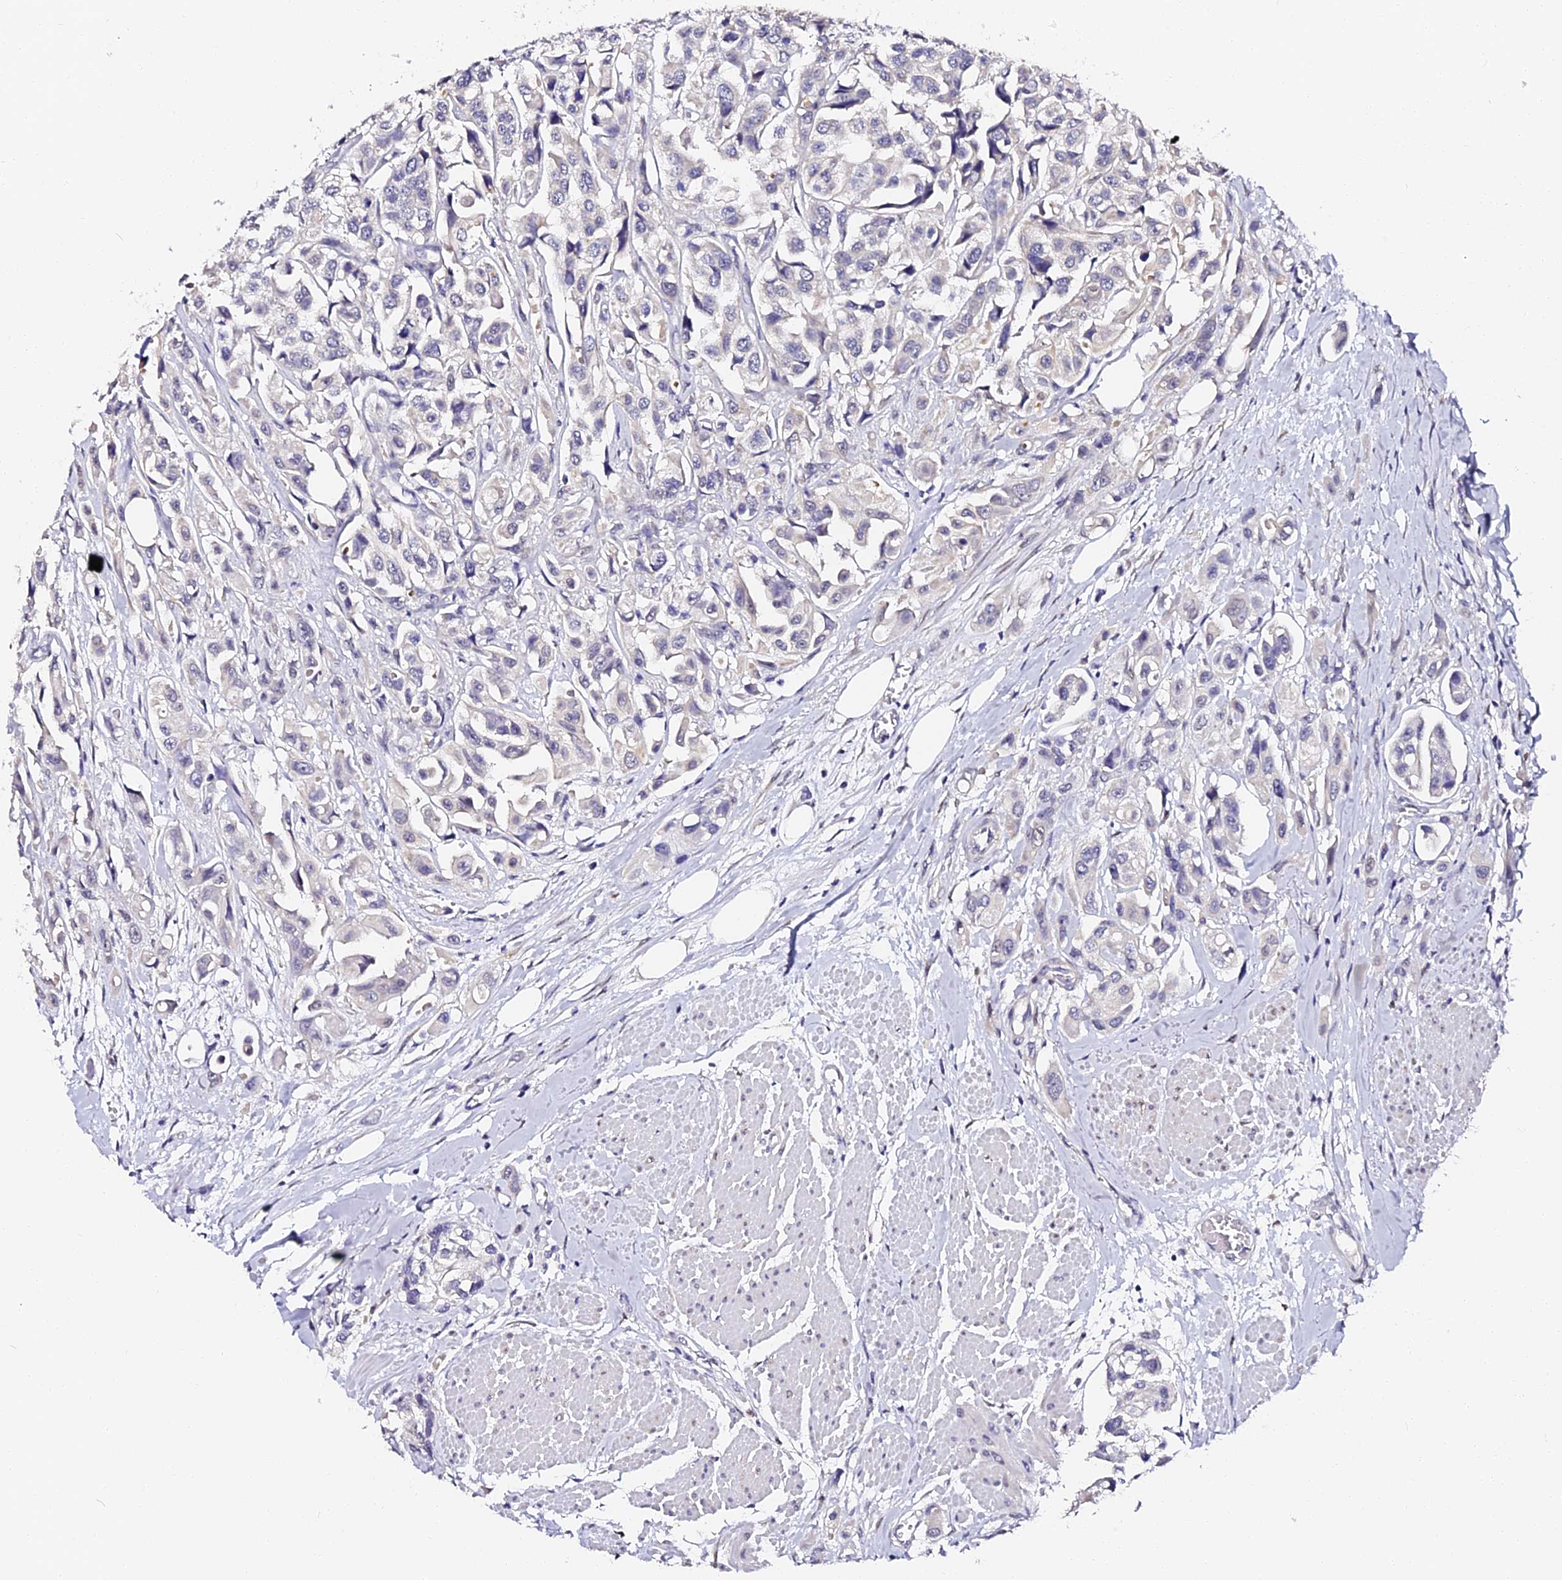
{"staining": {"intensity": "negative", "quantity": "none", "location": "none"}, "tissue": "urothelial cancer", "cell_type": "Tumor cells", "image_type": "cancer", "snomed": [{"axis": "morphology", "description": "Urothelial carcinoma, High grade"}, {"axis": "topography", "description": "Urinary bladder"}], "caption": "A histopathology image of urothelial carcinoma (high-grade) stained for a protein exhibits no brown staining in tumor cells.", "gene": "VPS33B", "patient": {"sex": "male", "age": 67}}